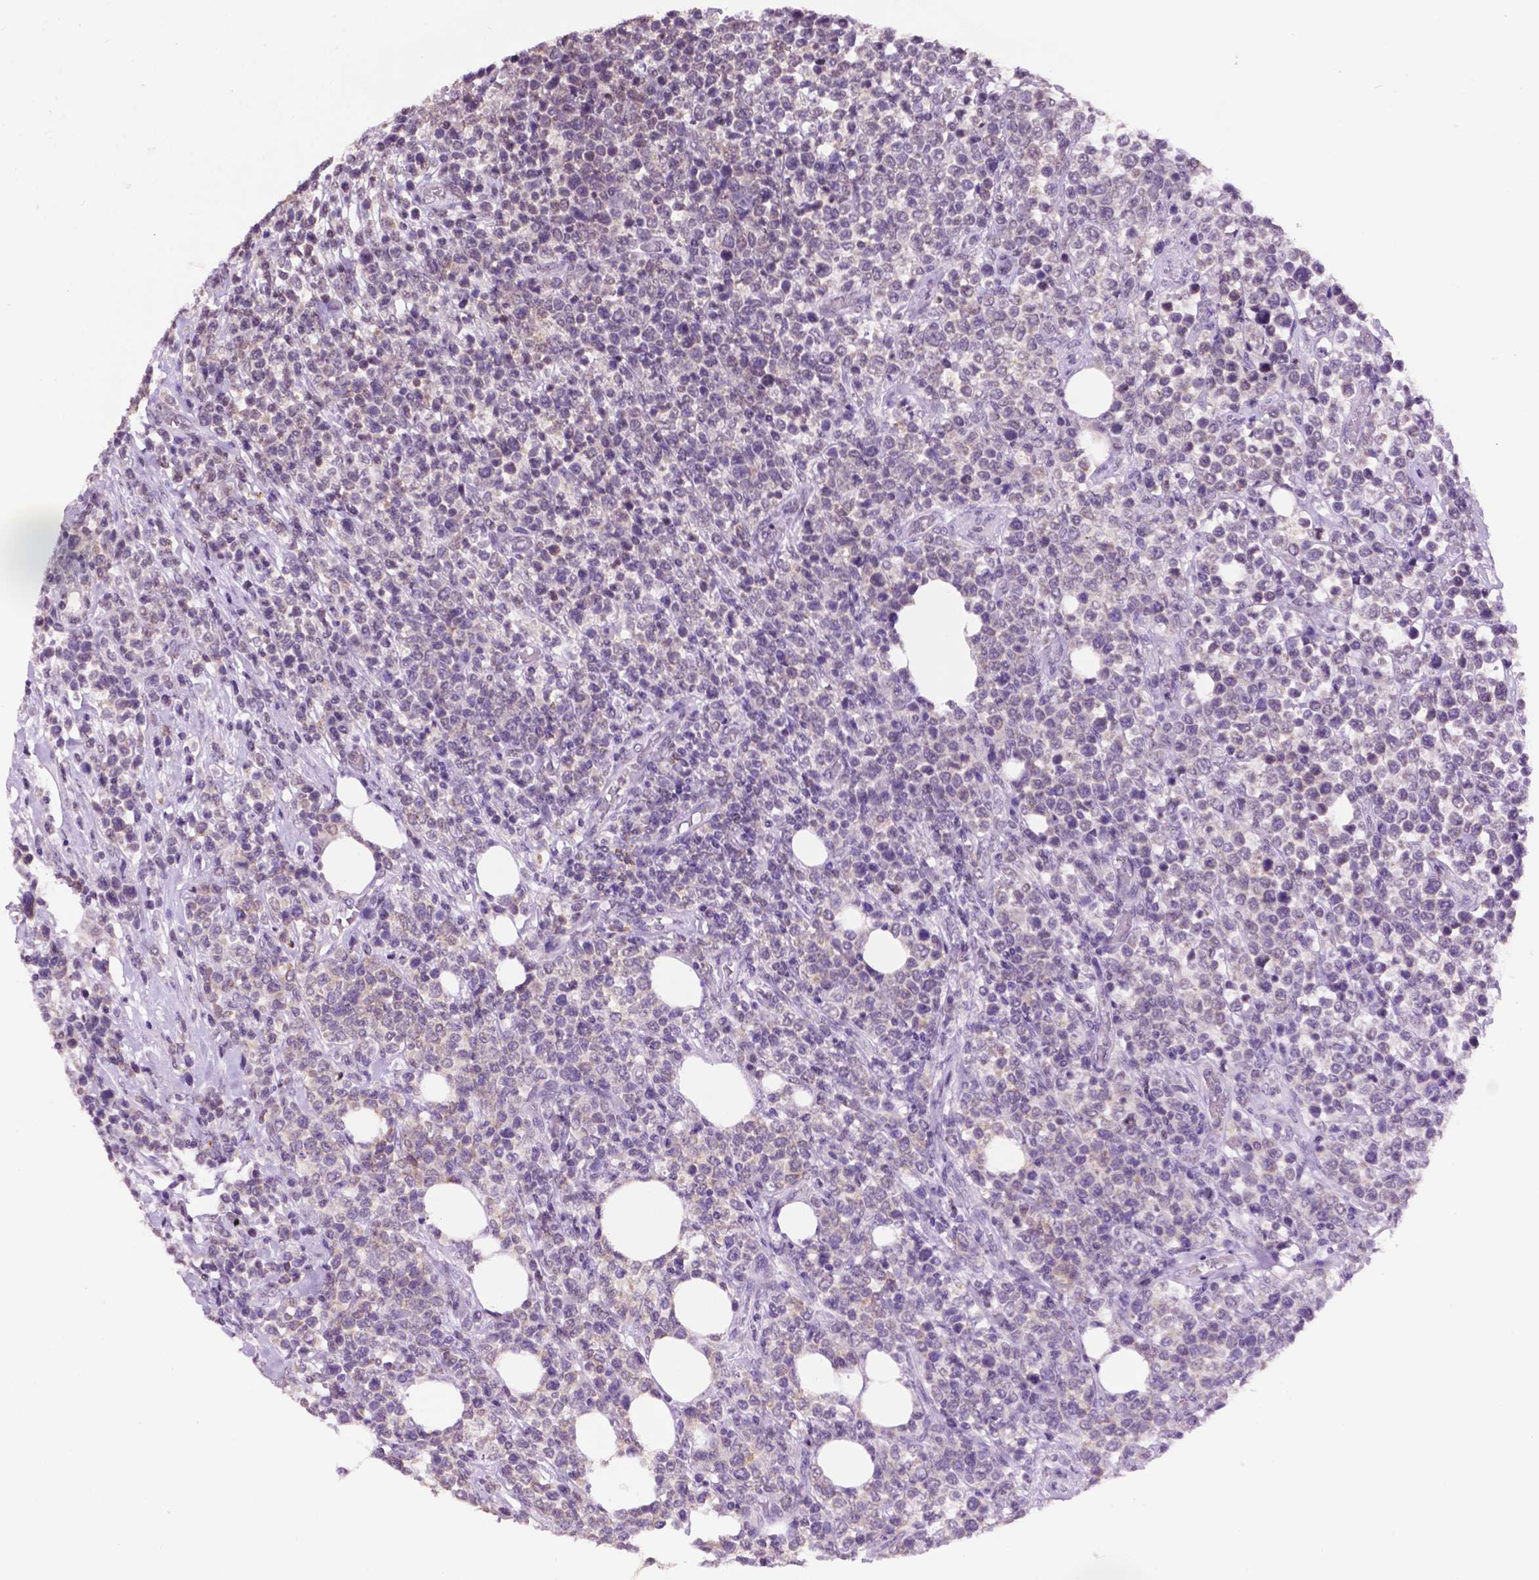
{"staining": {"intensity": "negative", "quantity": "none", "location": "none"}, "tissue": "lymphoma", "cell_type": "Tumor cells", "image_type": "cancer", "snomed": [{"axis": "morphology", "description": "Malignant lymphoma, non-Hodgkin's type, High grade"}, {"axis": "topography", "description": "Soft tissue"}], "caption": "Immunohistochemical staining of human malignant lymphoma, non-Hodgkin's type (high-grade) exhibits no significant staining in tumor cells.", "gene": "PTPN6", "patient": {"sex": "female", "age": 56}}